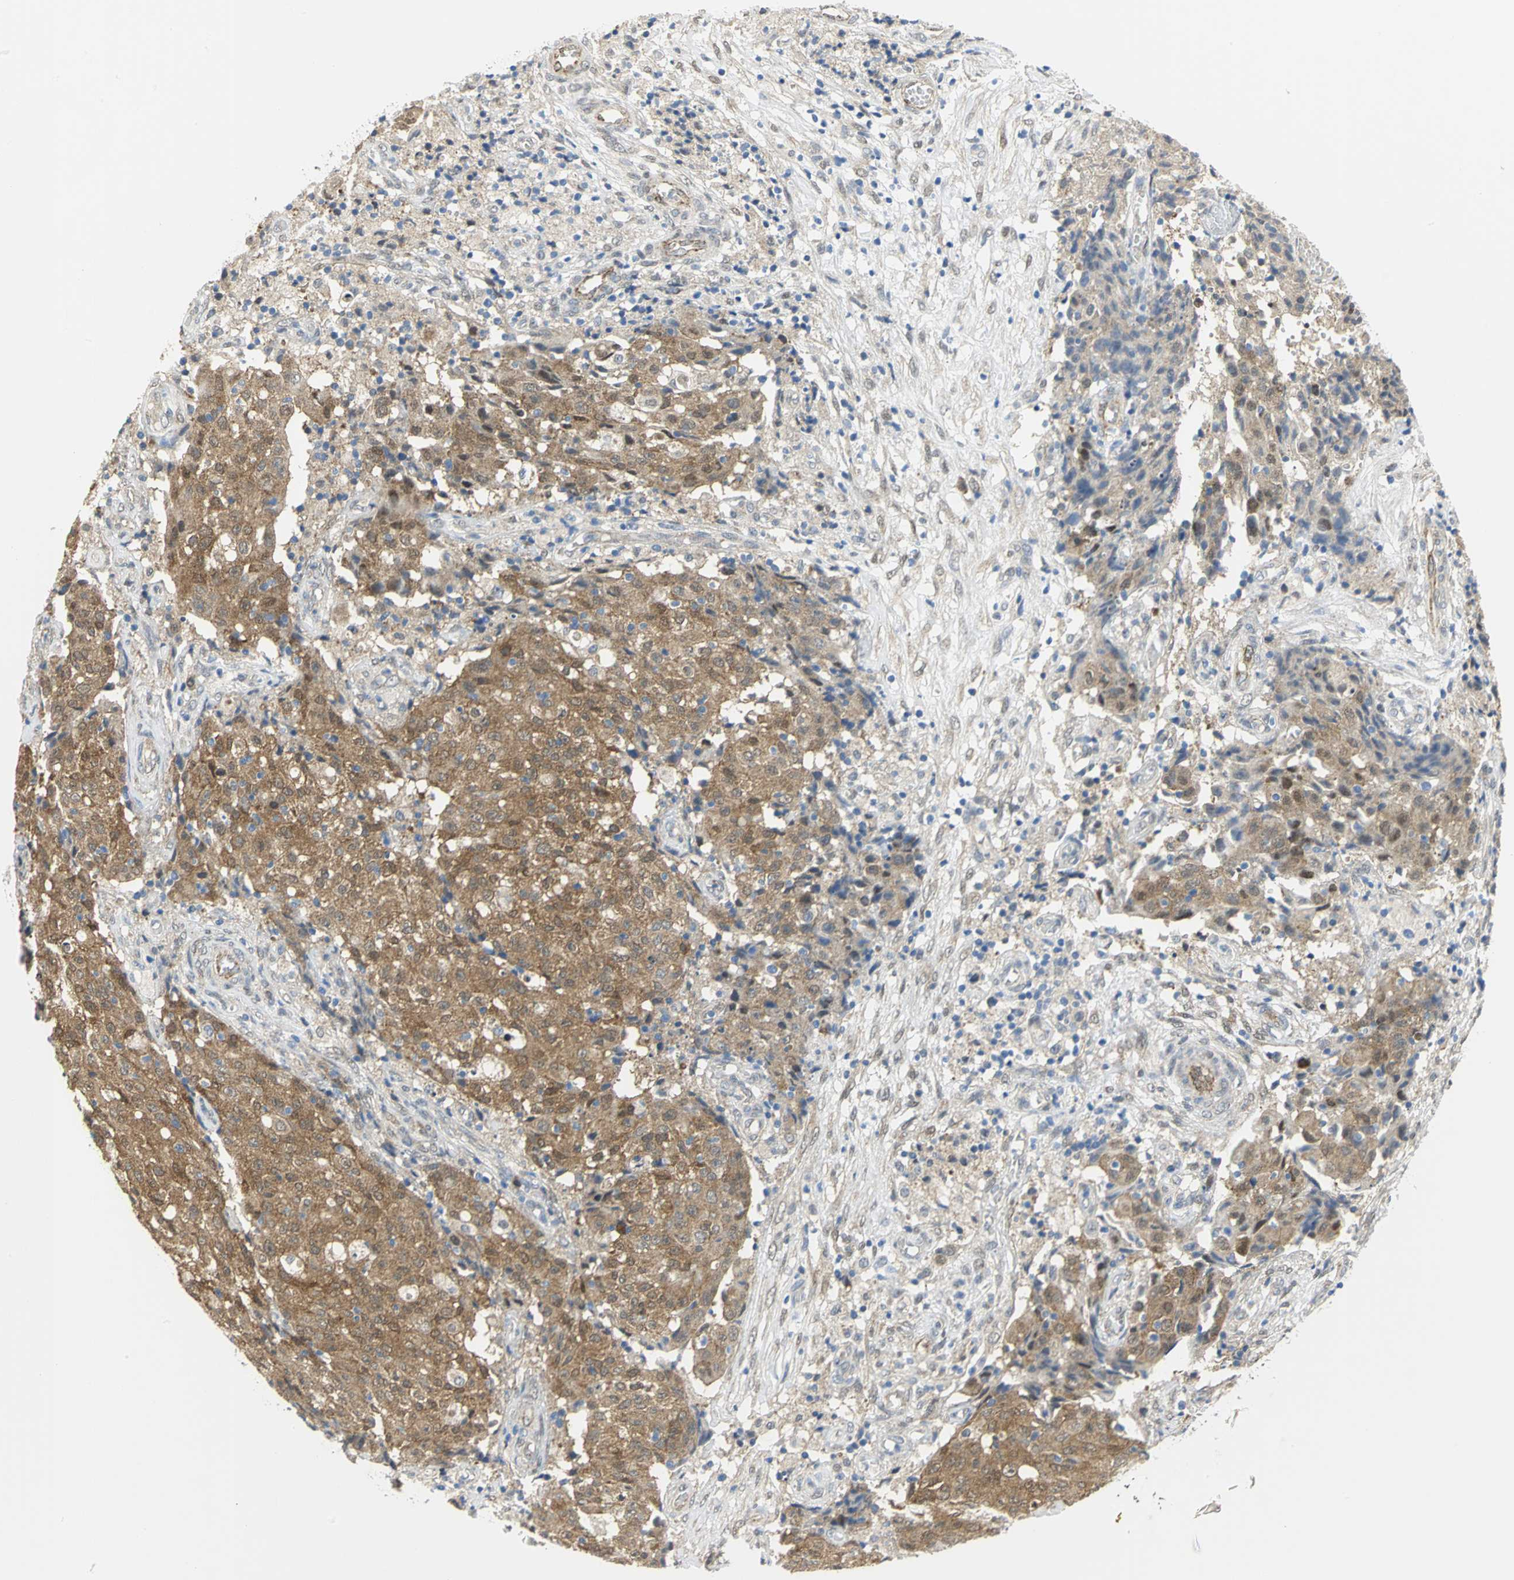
{"staining": {"intensity": "moderate", "quantity": ">75%", "location": "cytoplasmic/membranous"}, "tissue": "ovarian cancer", "cell_type": "Tumor cells", "image_type": "cancer", "snomed": [{"axis": "morphology", "description": "Carcinoma, endometroid"}, {"axis": "topography", "description": "Ovary"}], "caption": "This is a photomicrograph of immunohistochemistry staining of ovarian cancer (endometroid carcinoma), which shows moderate positivity in the cytoplasmic/membranous of tumor cells.", "gene": "PGM3", "patient": {"sex": "female", "age": 42}}